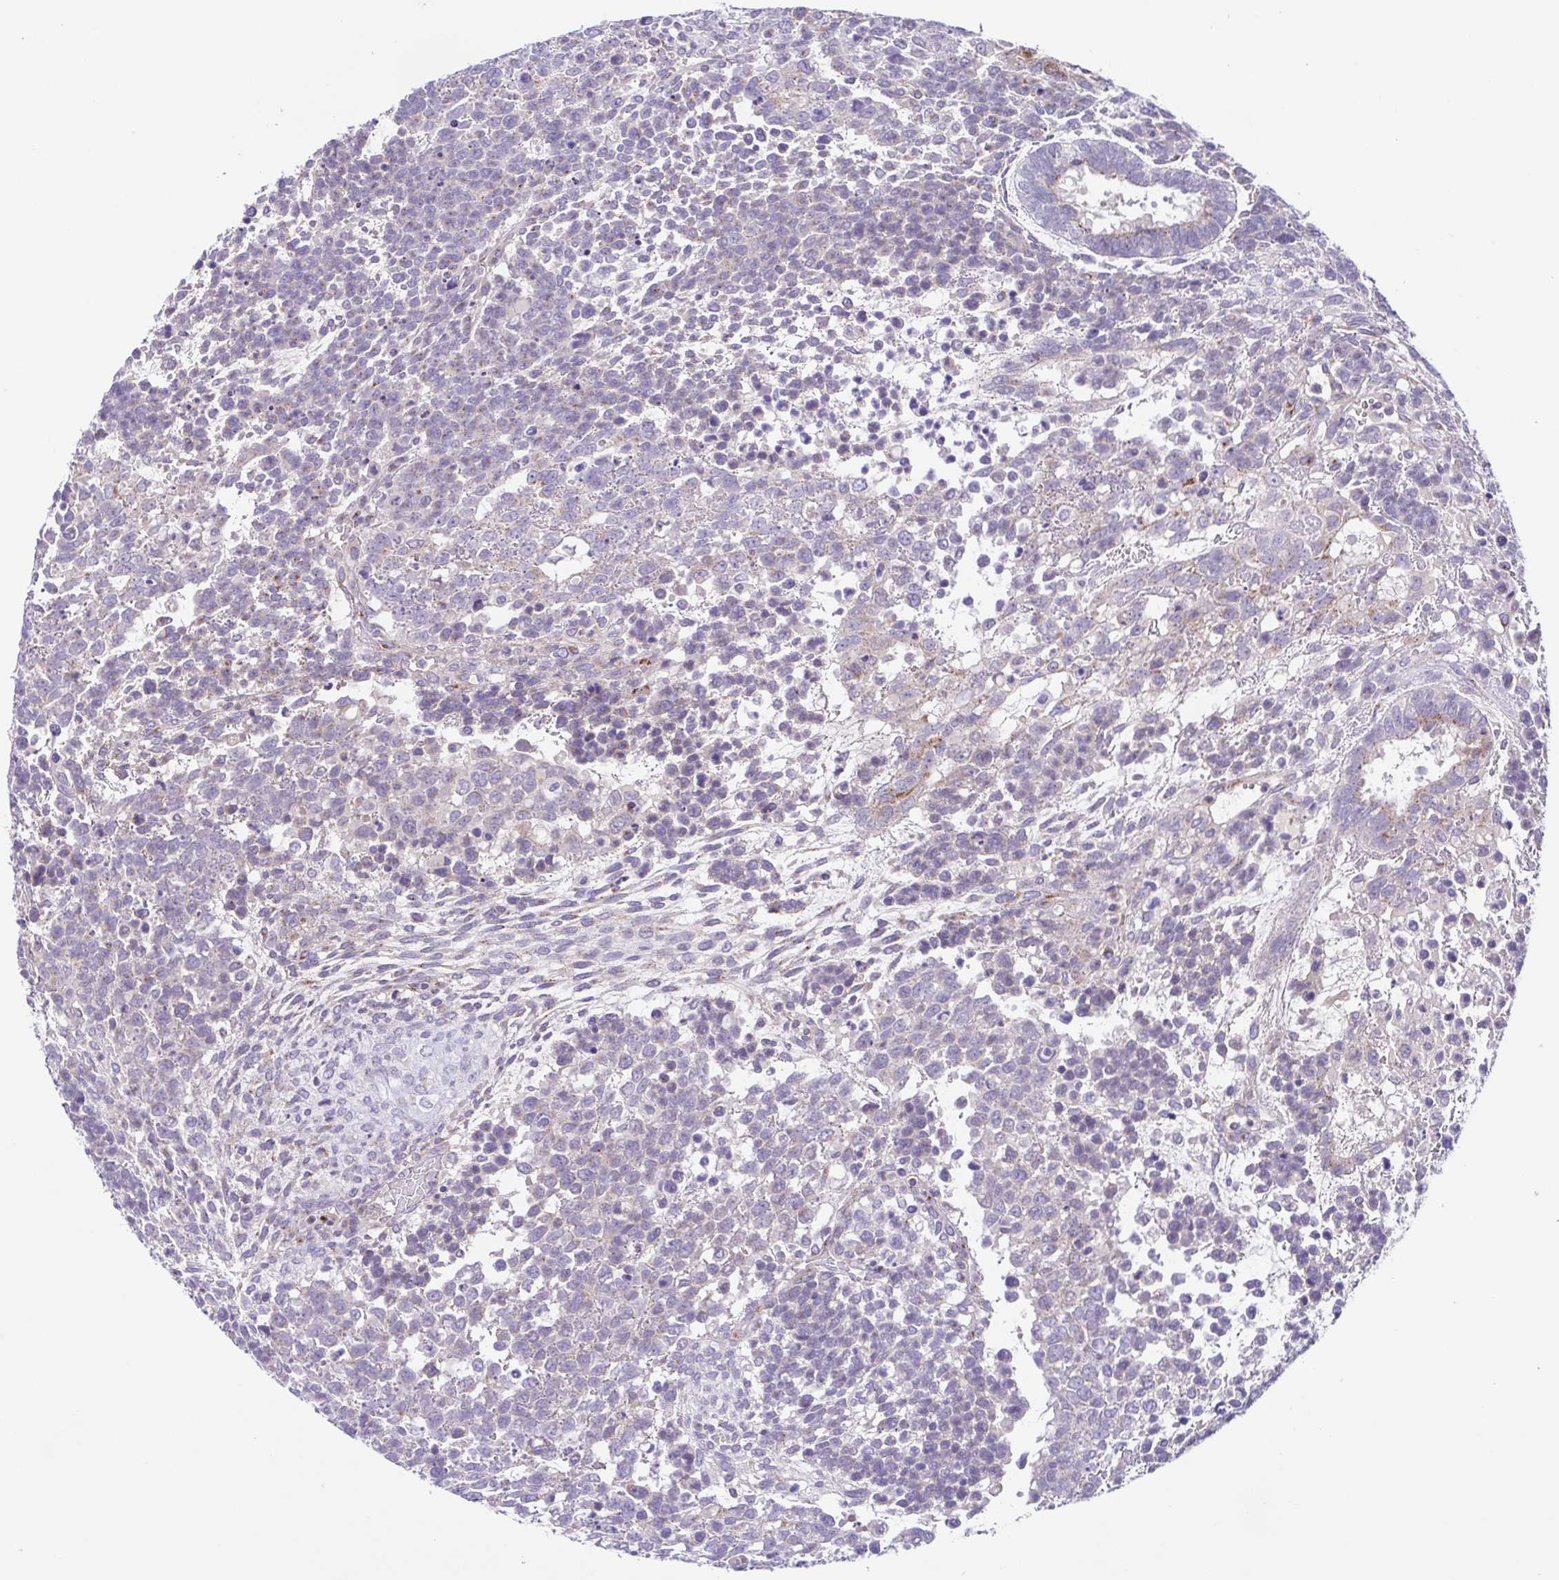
{"staining": {"intensity": "weak", "quantity": "<25%", "location": "cytoplasmic/membranous"}, "tissue": "testis cancer", "cell_type": "Tumor cells", "image_type": "cancer", "snomed": [{"axis": "morphology", "description": "Carcinoma, Embryonal, NOS"}, {"axis": "topography", "description": "Testis"}], "caption": "A photomicrograph of embryonal carcinoma (testis) stained for a protein reveals no brown staining in tumor cells.", "gene": "COL17A1", "patient": {"sex": "male", "age": 23}}